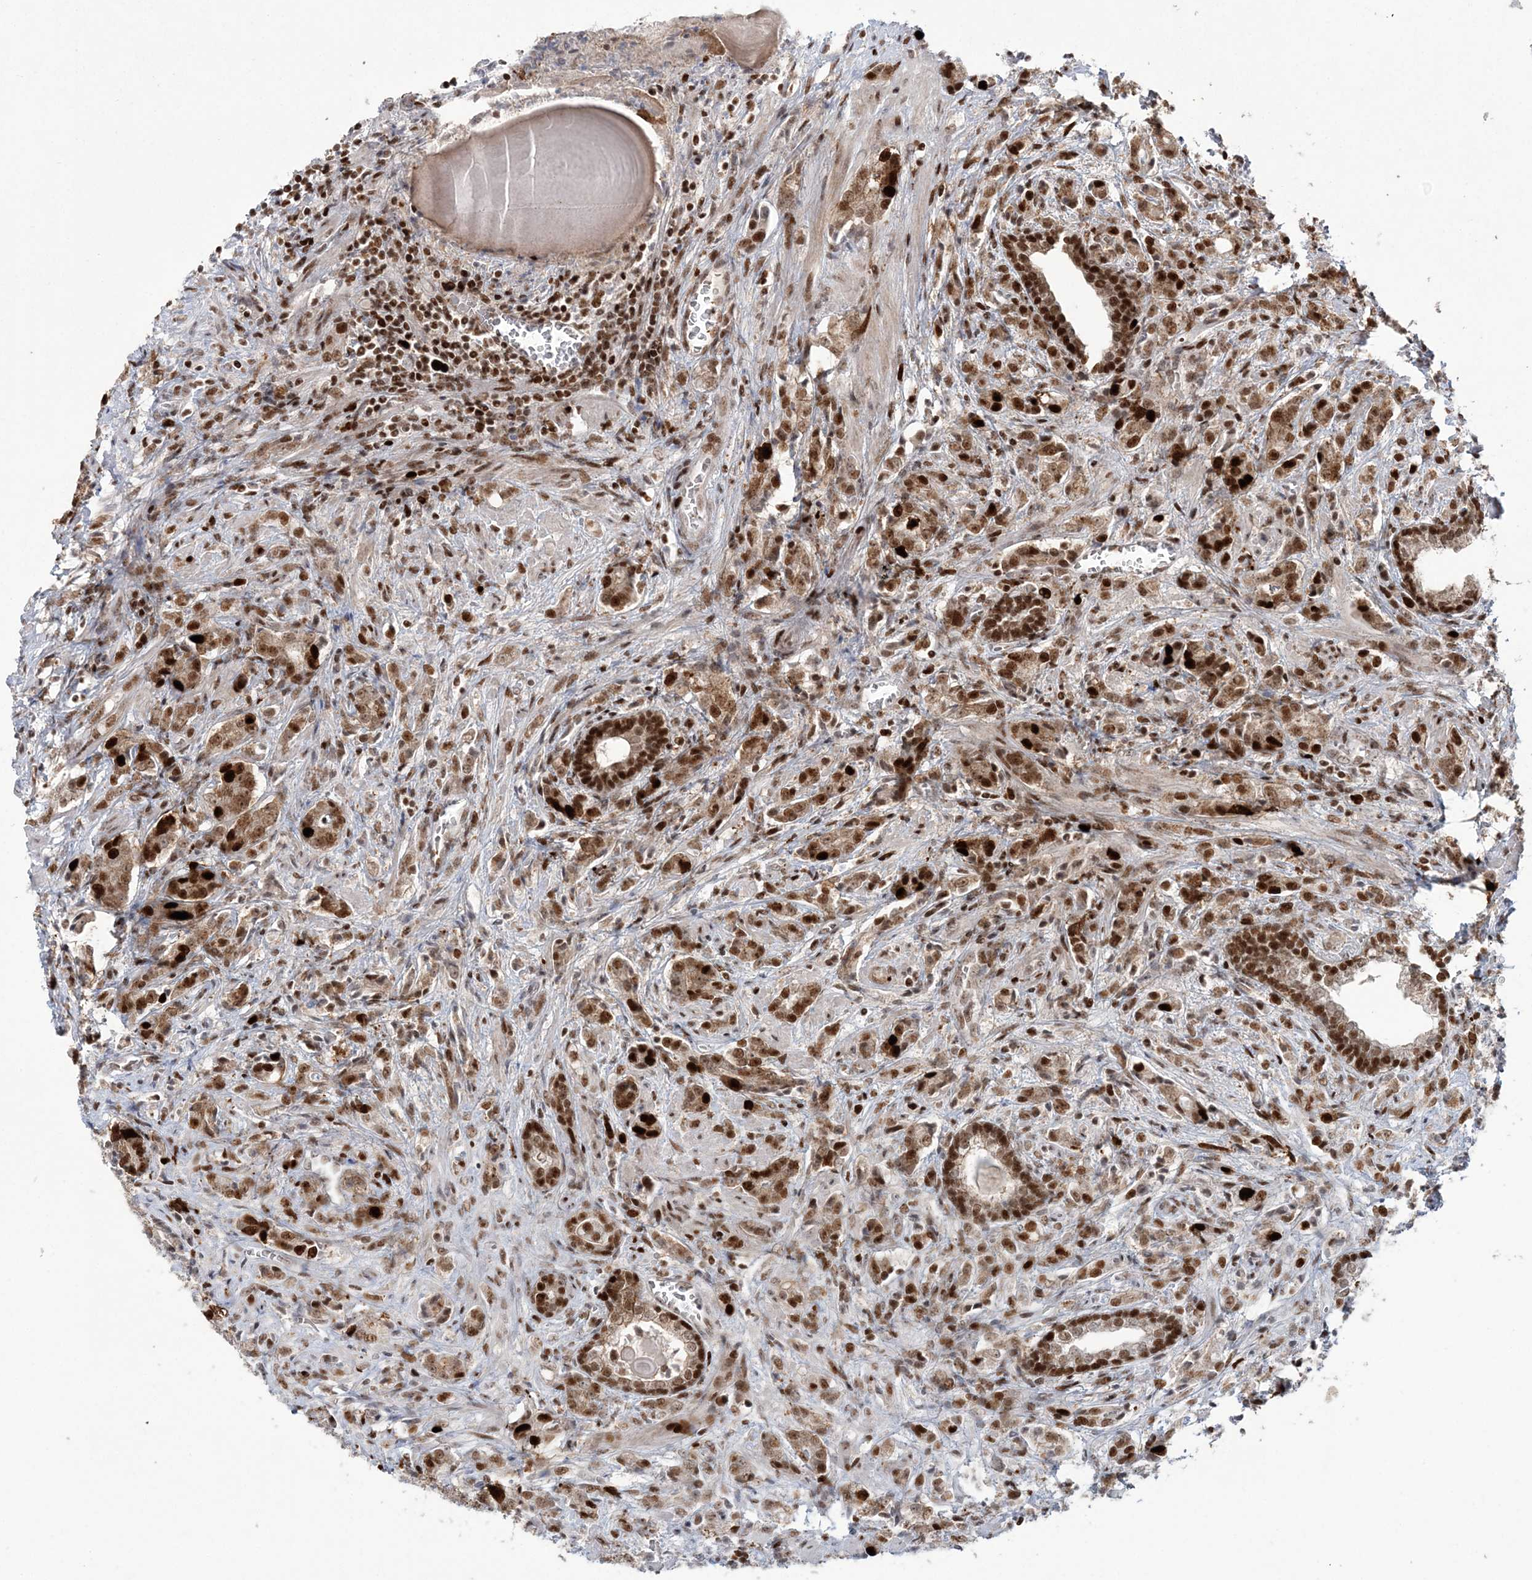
{"staining": {"intensity": "strong", "quantity": ">75%", "location": "cytoplasmic/membranous,nuclear"}, "tissue": "prostate cancer", "cell_type": "Tumor cells", "image_type": "cancer", "snomed": [{"axis": "morphology", "description": "Adenocarcinoma, High grade"}, {"axis": "topography", "description": "Prostate"}], "caption": "Immunohistochemical staining of human prostate high-grade adenocarcinoma displays high levels of strong cytoplasmic/membranous and nuclear protein positivity in about >75% of tumor cells.", "gene": "LIG1", "patient": {"sex": "male", "age": 57}}